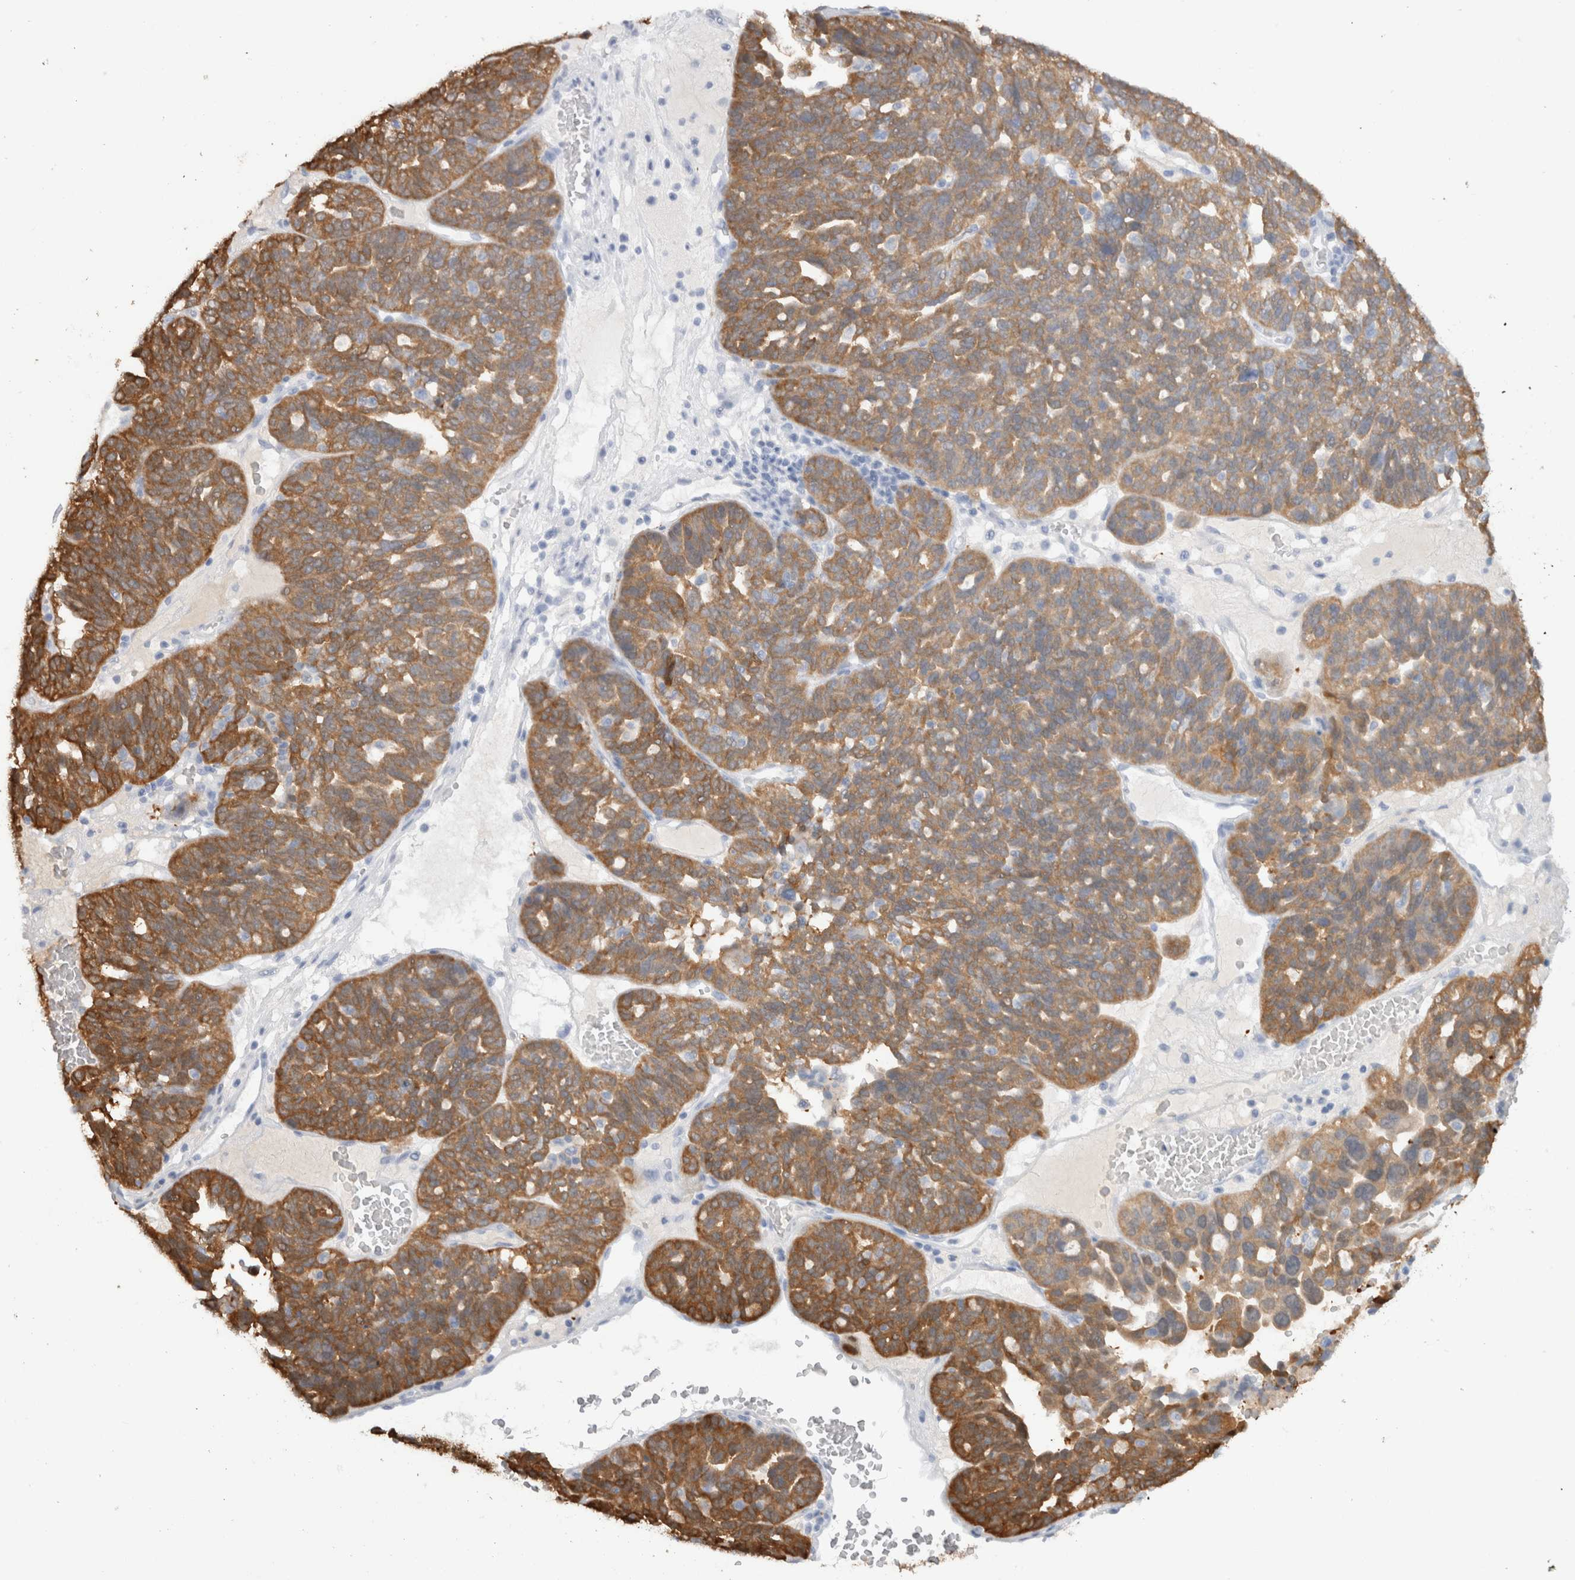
{"staining": {"intensity": "moderate", "quantity": ">75%", "location": "cytoplasmic/membranous"}, "tissue": "ovarian cancer", "cell_type": "Tumor cells", "image_type": "cancer", "snomed": [{"axis": "morphology", "description": "Cystadenocarcinoma, serous, NOS"}, {"axis": "topography", "description": "Ovary"}], "caption": "Protein staining shows moderate cytoplasmic/membranous positivity in about >75% of tumor cells in serous cystadenocarcinoma (ovarian).", "gene": "NAPEPLD", "patient": {"sex": "female", "age": 59}}